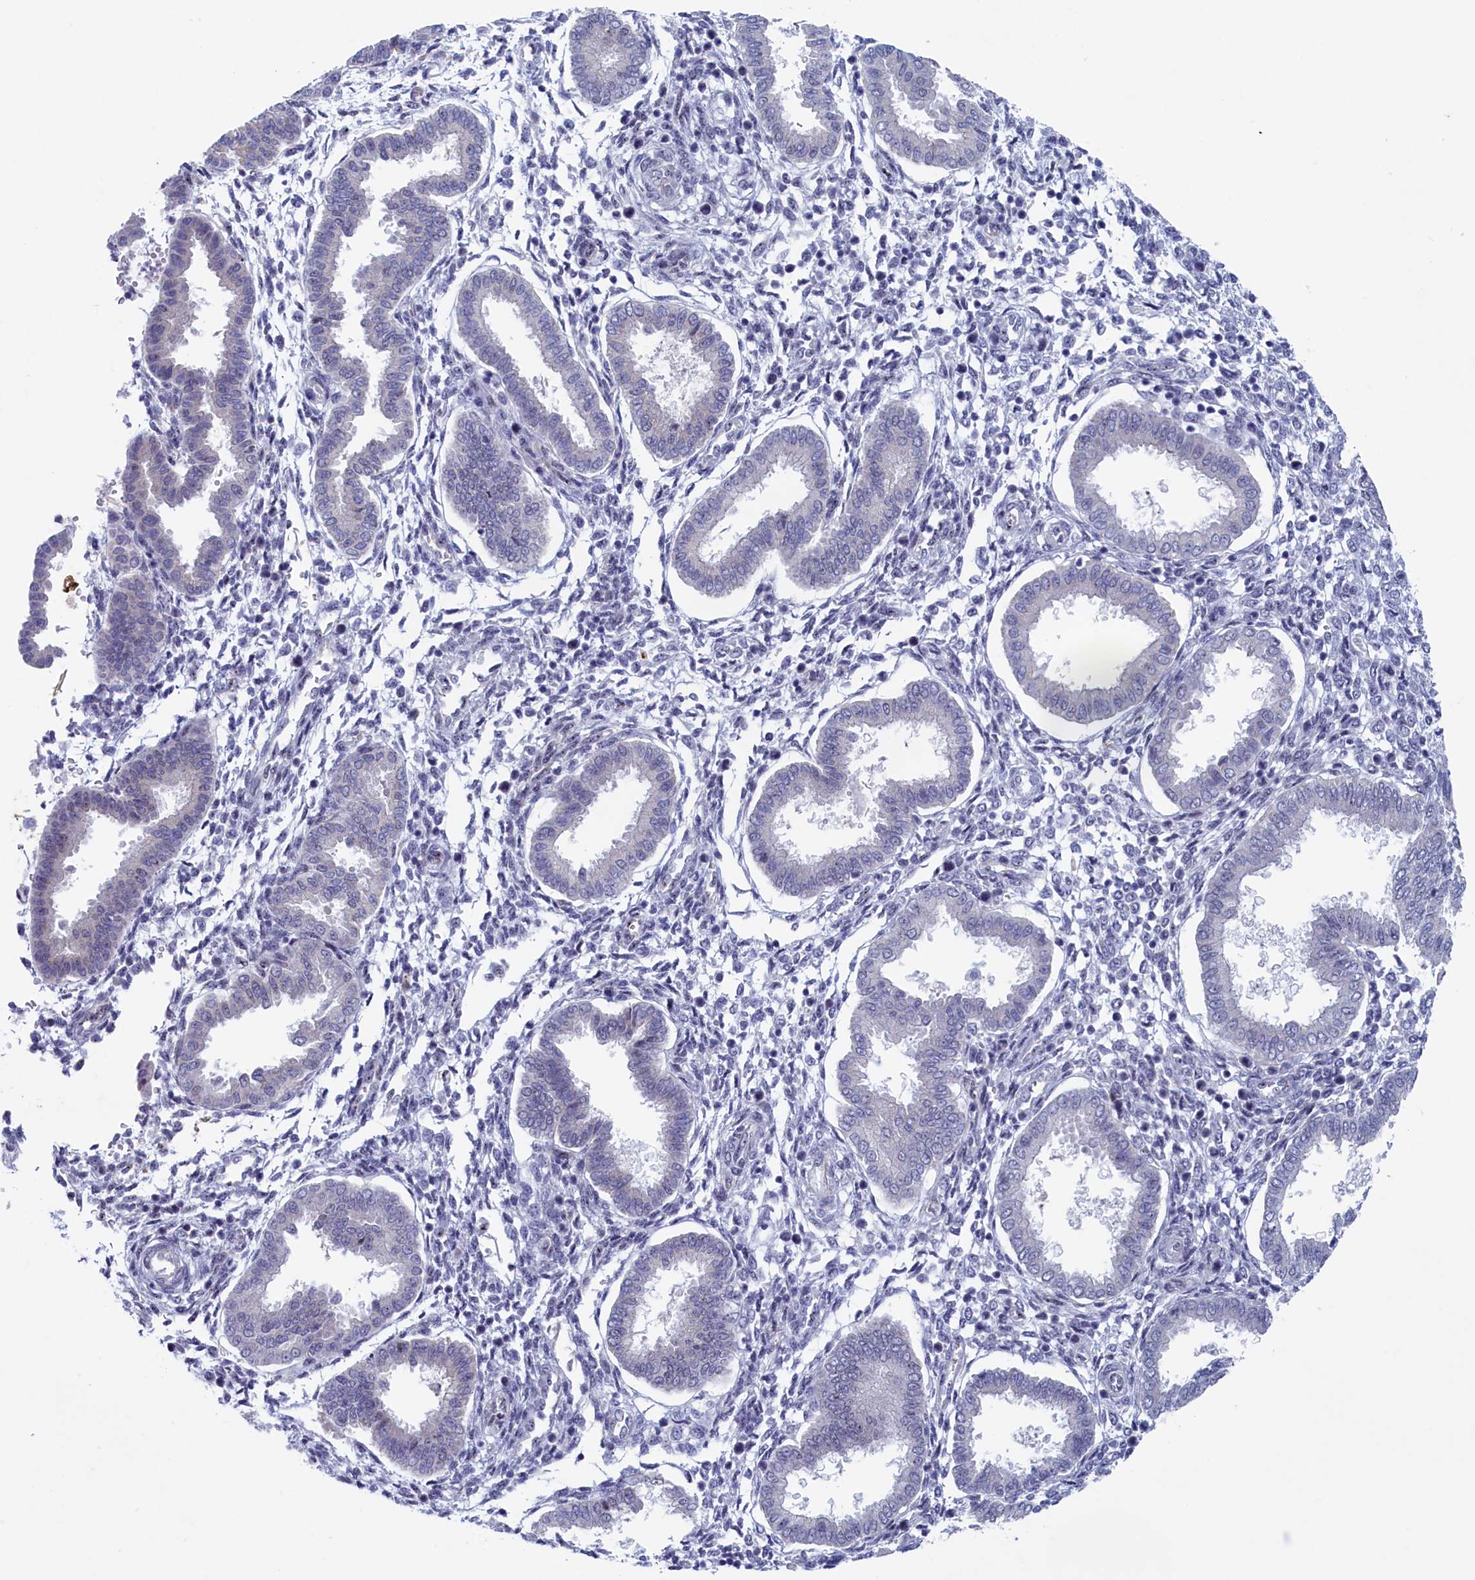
{"staining": {"intensity": "negative", "quantity": "none", "location": "none"}, "tissue": "endometrium", "cell_type": "Cells in endometrial stroma", "image_type": "normal", "snomed": [{"axis": "morphology", "description": "Normal tissue, NOS"}, {"axis": "topography", "description": "Endometrium"}], "caption": "Immunohistochemistry image of normal endometrium: endometrium stained with DAB displays no significant protein expression in cells in endometrial stroma.", "gene": "WDR76", "patient": {"sex": "female", "age": 24}}